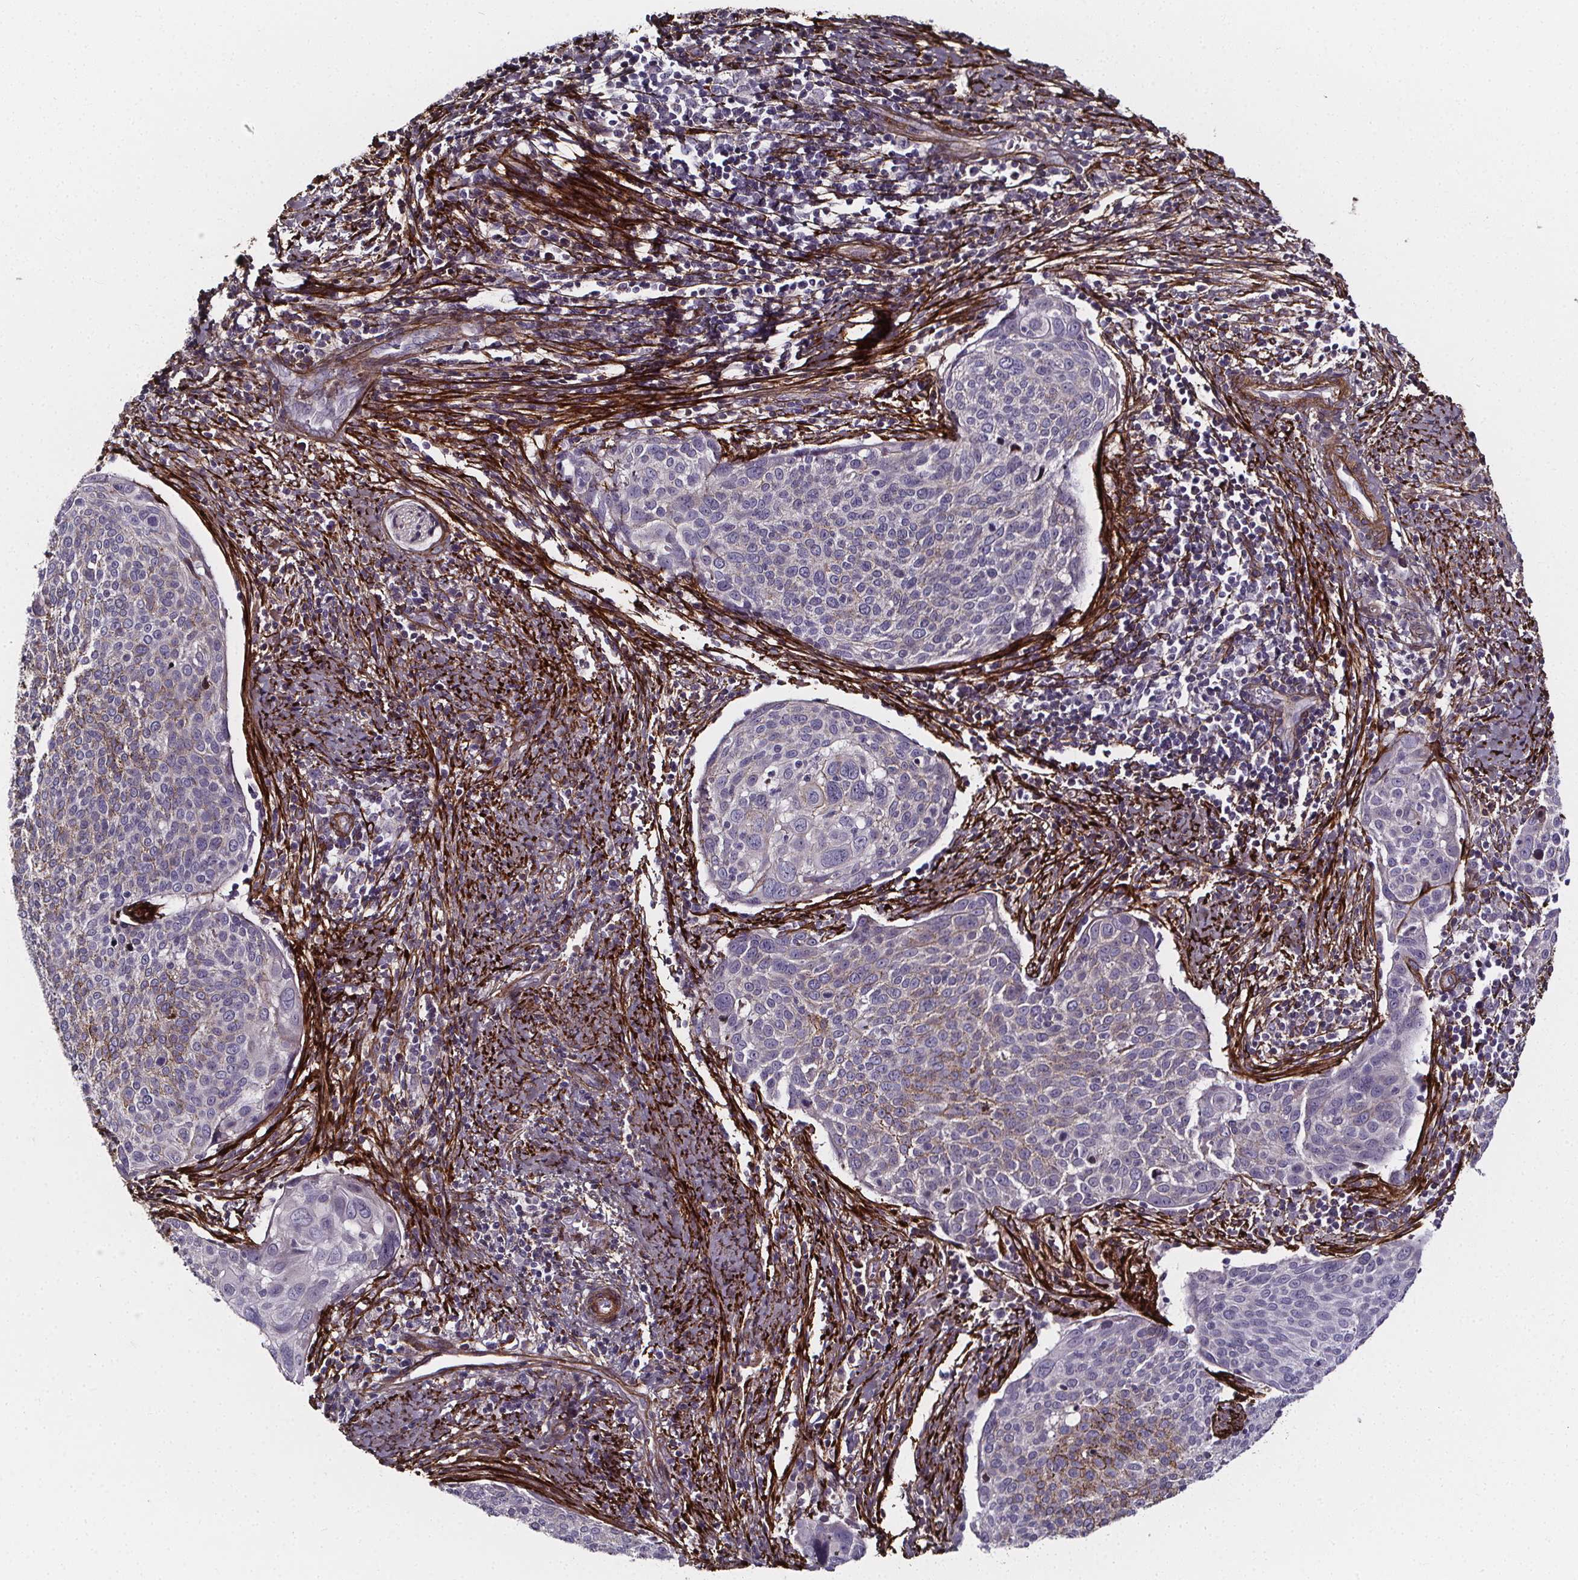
{"staining": {"intensity": "negative", "quantity": "none", "location": "none"}, "tissue": "cervical cancer", "cell_type": "Tumor cells", "image_type": "cancer", "snomed": [{"axis": "morphology", "description": "Squamous cell carcinoma, NOS"}, {"axis": "topography", "description": "Cervix"}], "caption": "DAB immunohistochemical staining of human cervical squamous cell carcinoma demonstrates no significant expression in tumor cells.", "gene": "AEBP1", "patient": {"sex": "female", "age": 39}}